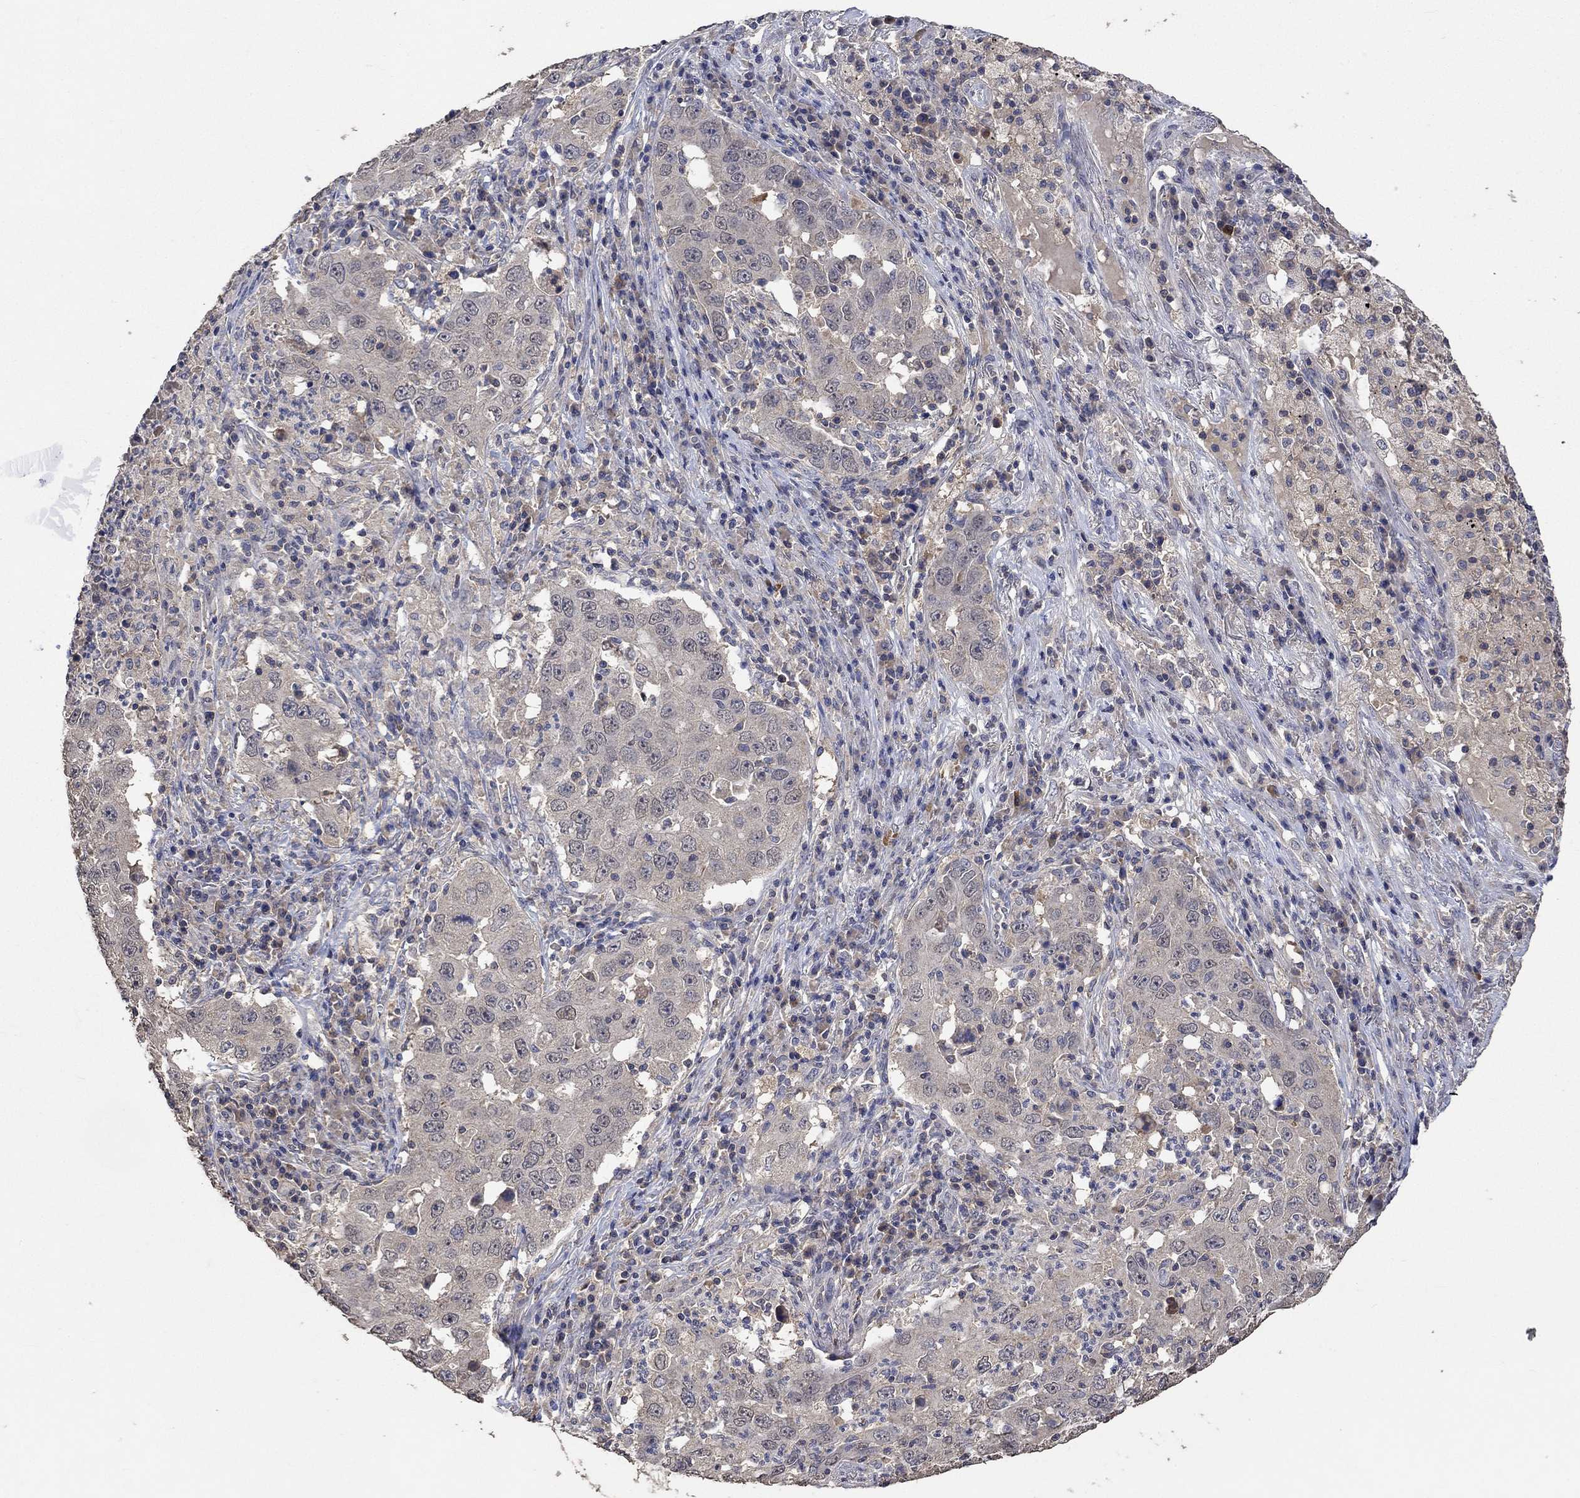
{"staining": {"intensity": "negative", "quantity": "none", "location": "none"}, "tissue": "lung cancer", "cell_type": "Tumor cells", "image_type": "cancer", "snomed": [{"axis": "morphology", "description": "Adenocarcinoma, NOS"}, {"axis": "topography", "description": "Lung"}], "caption": "A high-resolution micrograph shows immunohistochemistry (IHC) staining of lung adenocarcinoma, which displays no significant positivity in tumor cells.", "gene": "PTPN20", "patient": {"sex": "male", "age": 73}}